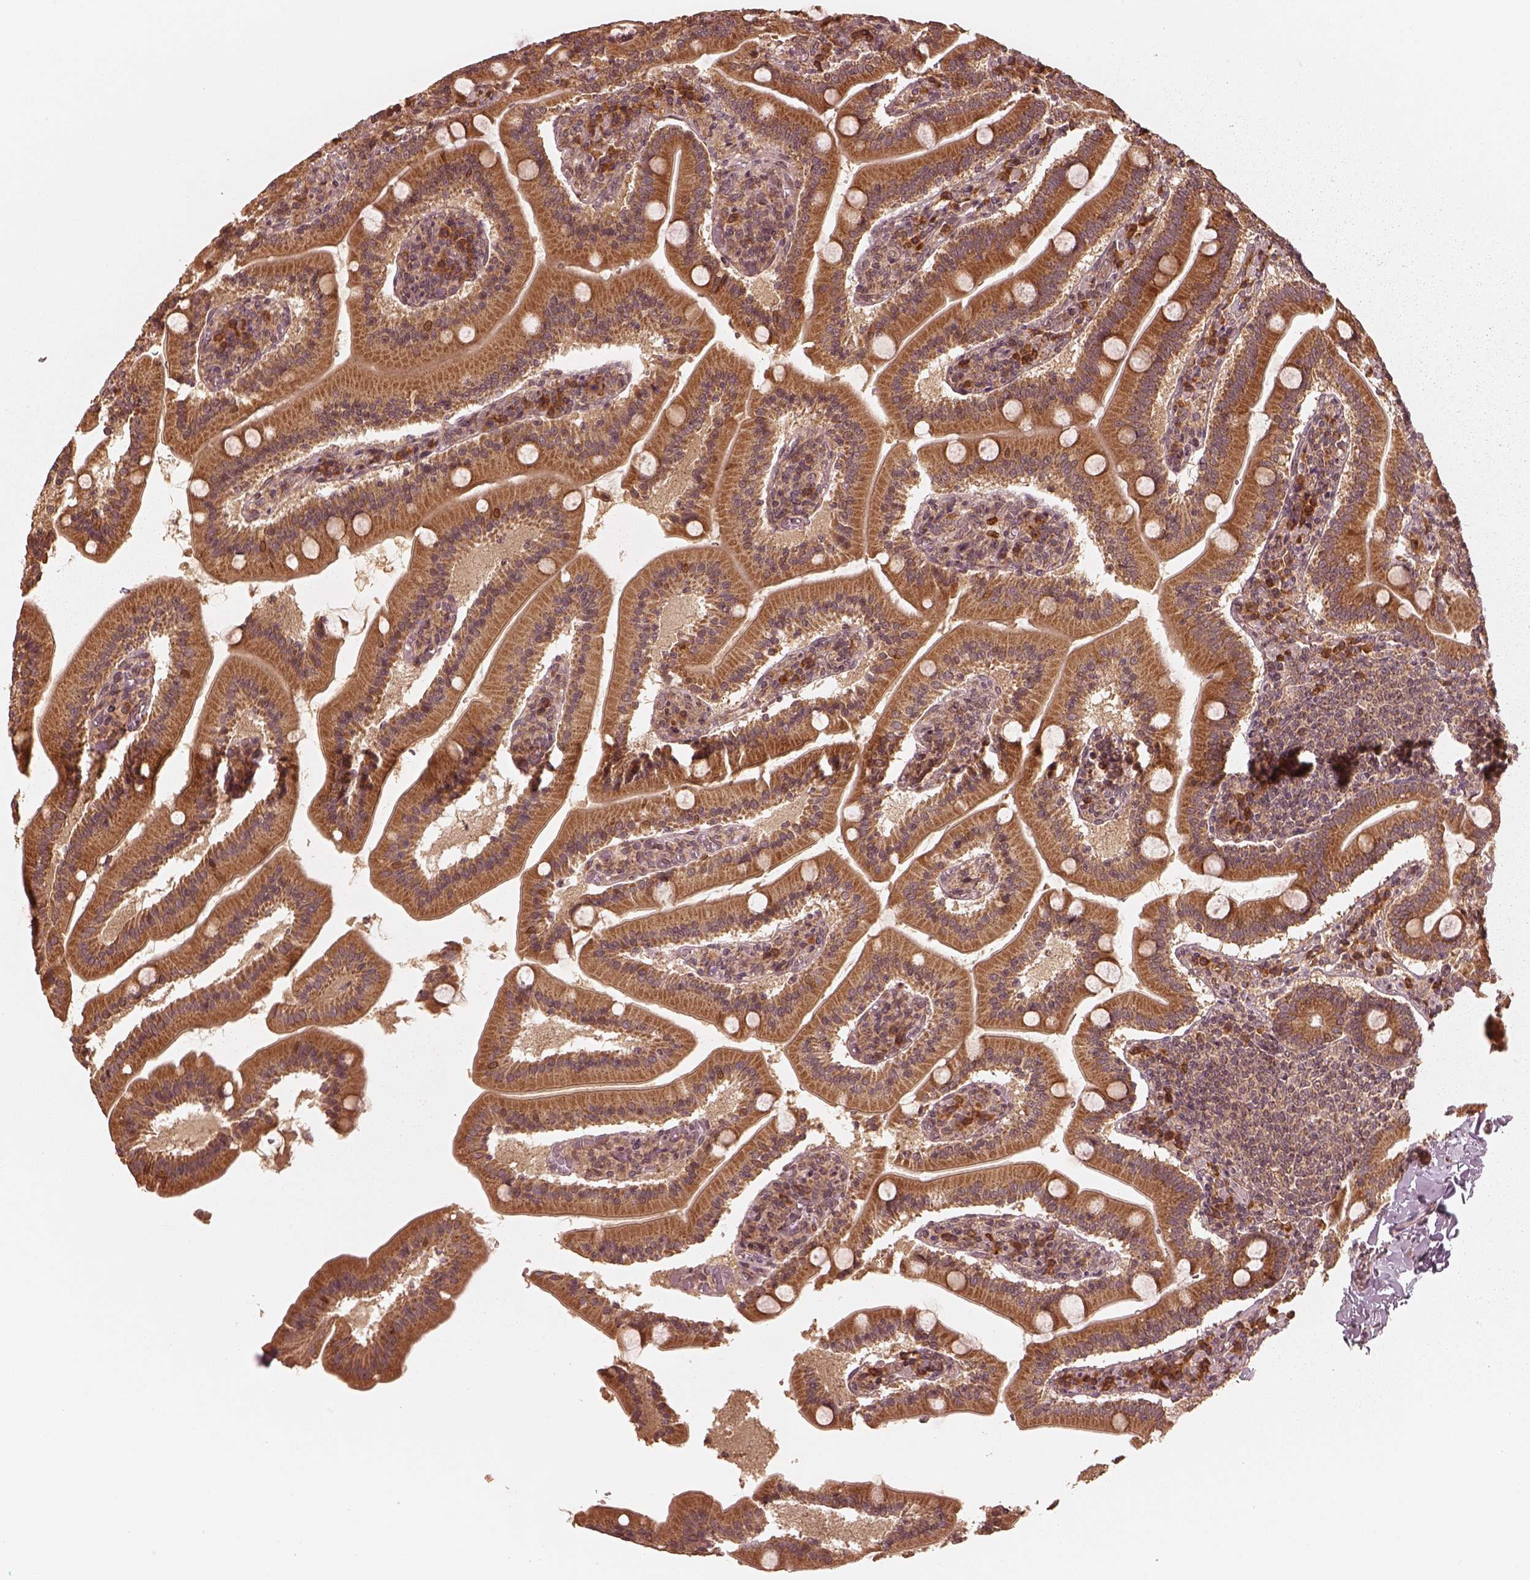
{"staining": {"intensity": "strong", "quantity": ">75%", "location": "cytoplasmic/membranous"}, "tissue": "small intestine", "cell_type": "Glandular cells", "image_type": "normal", "snomed": [{"axis": "morphology", "description": "Normal tissue, NOS"}, {"axis": "topography", "description": "Small intestine"}], "caption": "Protein analysis of benign small intestine shows strong cytoplasmic/membranous positivity in approximately >75% of glandular cells.", "gene": "DNAJC25", "patient": {"sex": "male", "age": 37}}